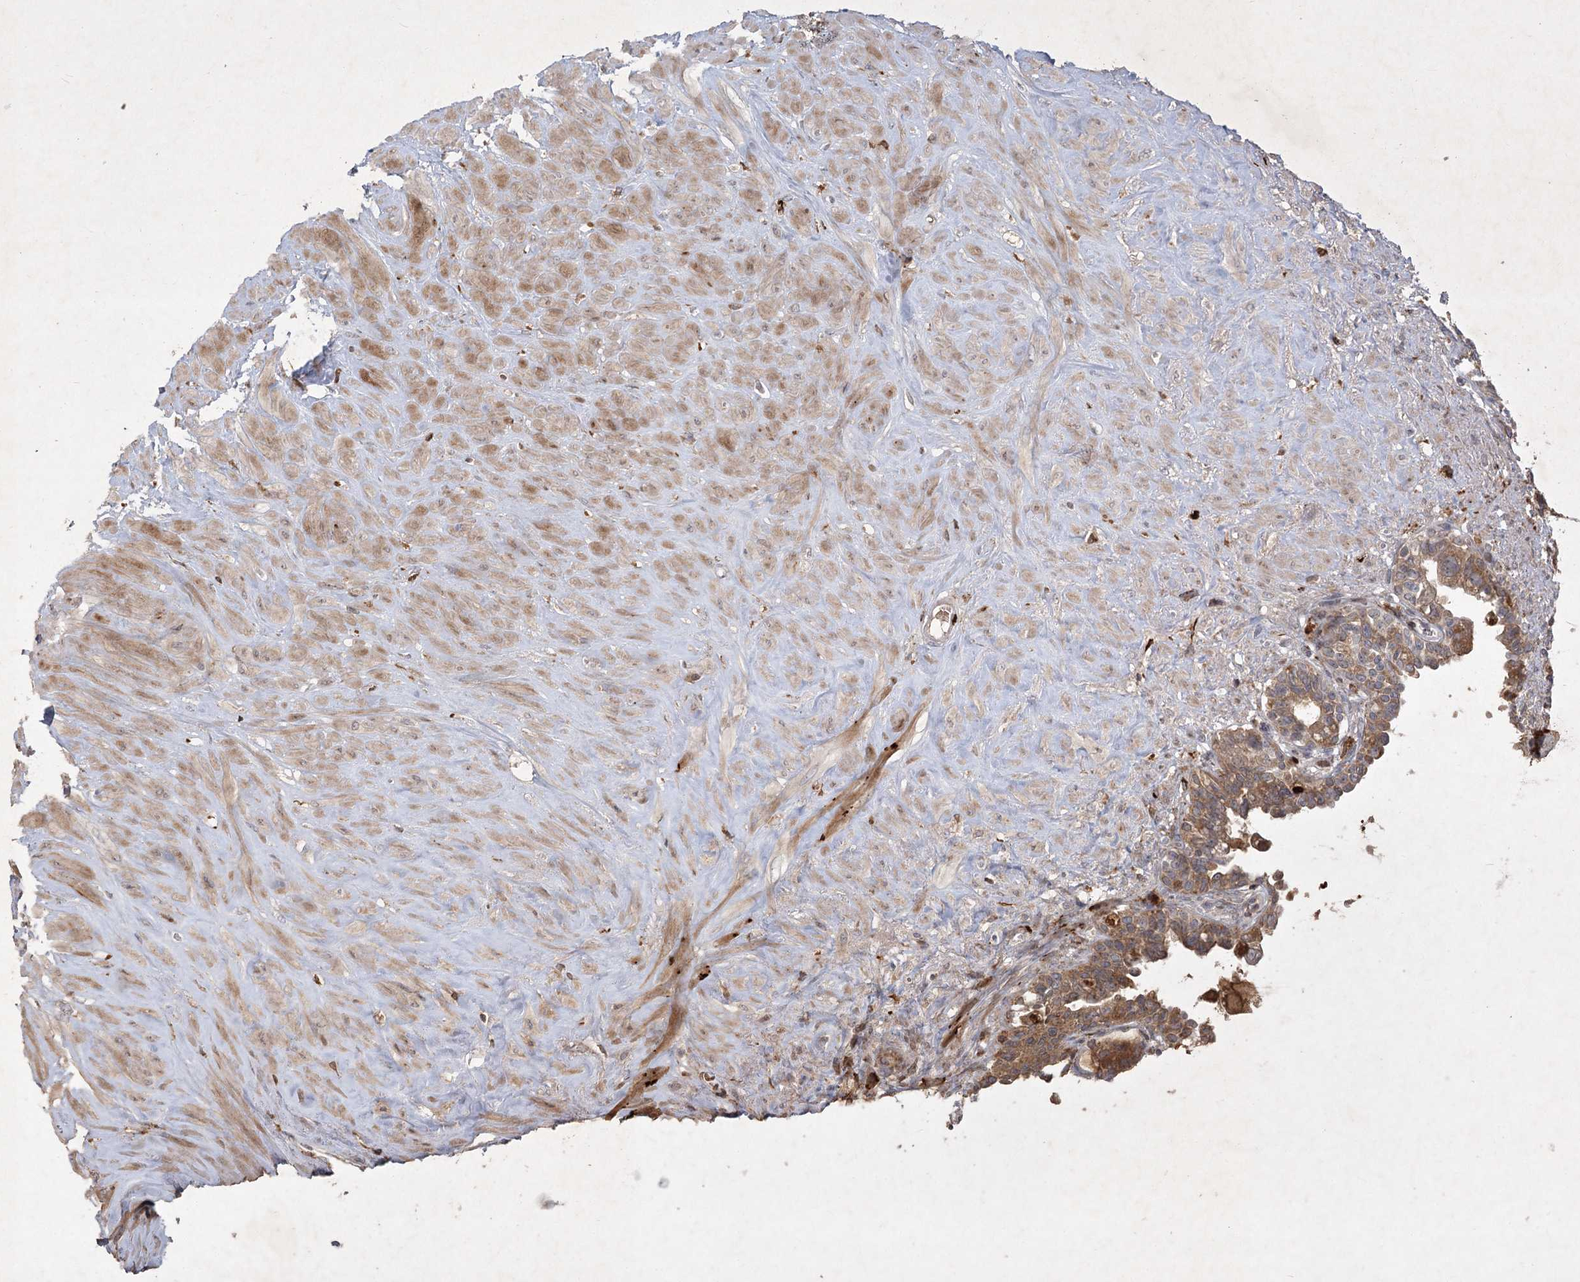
{"staining": {"intensity": "moderate", "quantity": ">75%", "location": "cytoplasmic/membranous"}, "tissue": "seminal vesicle", "cell_type": "Glandular cells", "image_type": "normal", "snomed": [{"axis": "morphology", "description": "Normal tissue, NOS"}, {"axis": "topography", "description": "Seminal veicle"}], "caption": "IHC image of benign seminal vesicle: seminal vesicle stained using IHC shows medium levels of moderate protein expression localized specifically in the cytoplasmic/membranous of glandular cells, appearing as a cytoplasmic/membranous brown color.", "gene": "KBTBD4", "patient": {"sex": "male", "age": 63}}